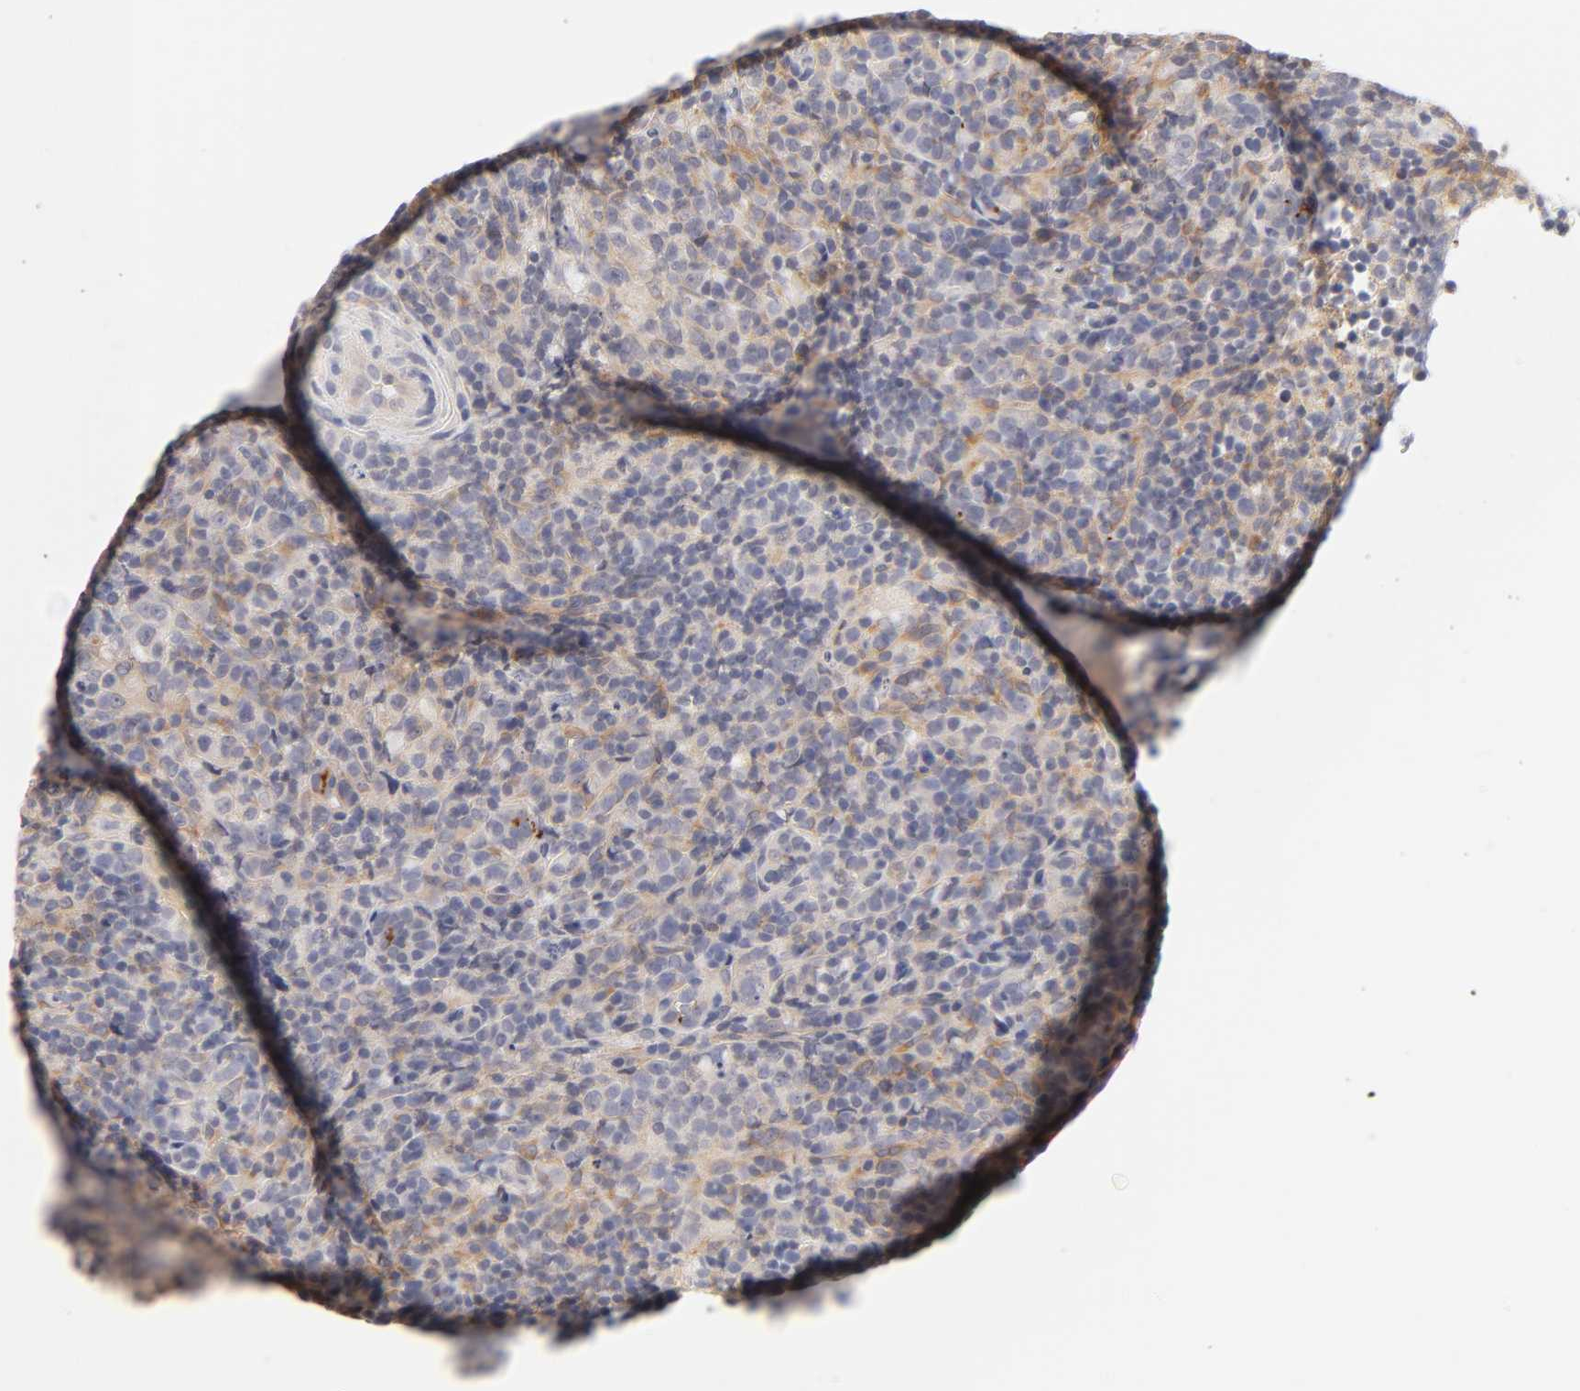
{"staining": {"intensity": "moderate", "quantity": "25%-75%", "location": "cytoplasmic/membranous"}, "tissue": "lymphoma", "cell_type": "Tumor cells", "image_type": "cancer", "snomed": [{"axis": "morphology", "description": "Malignant lymphoma, non-Hodgkin's type, High grade"}, {"axis": "topography", "description": "Lymph node"}], "caption": "Human high-grade malignant lymphoma, non-Hodgkin's type stained with a brown dye shows moderate cytoplasmic/membranous positive positivity in approximately 25%-75% of tumor cells.", "gene": "CYP4B1", "patient": {"sex": "female", "age": 76}}